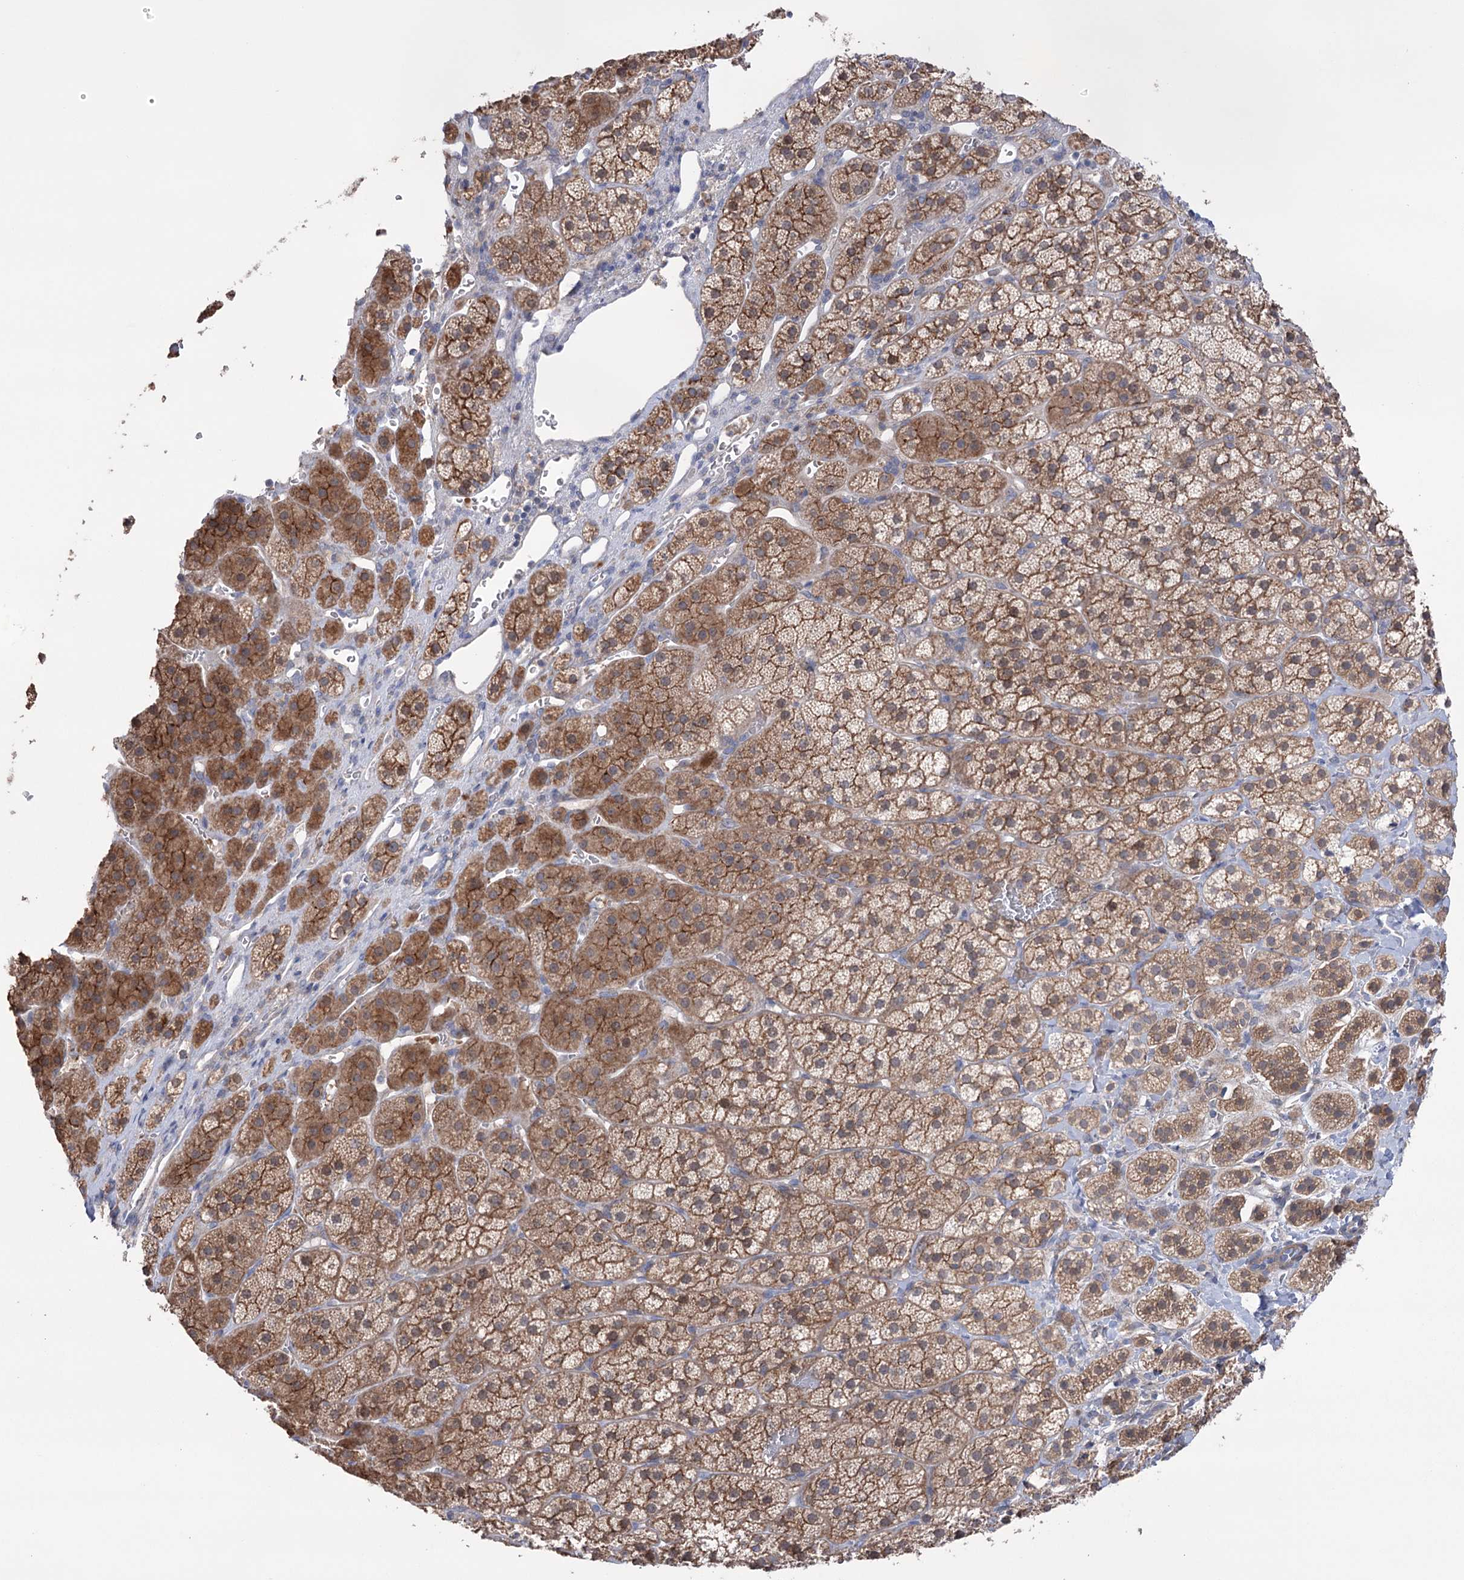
{"staining": {"intensity": "moderate", "quantity": ">75%", "location": "cytoplasmic/membranous"}, "tissue": "adrenal gland", "cell_type": "Glandular cells", "image_type": "normal", "snomed": [{"axis": "morphology", "description": "Normal tissue, NOS"}, {"axis": "topography", "description": "Adrenal gland"}], "caption": "Protein staining by immunohistochemistry exhibits moderate cytoplasmic/membranous expression in about >75% of glandular cells in unremarkable adrenal gland. (DAB (3,3'-diaminobenzidine) = brown stain, brightfield microscopy at high magnification).", "gene": "TRIM71", "patient": {"sex": "female", "age": 44}}